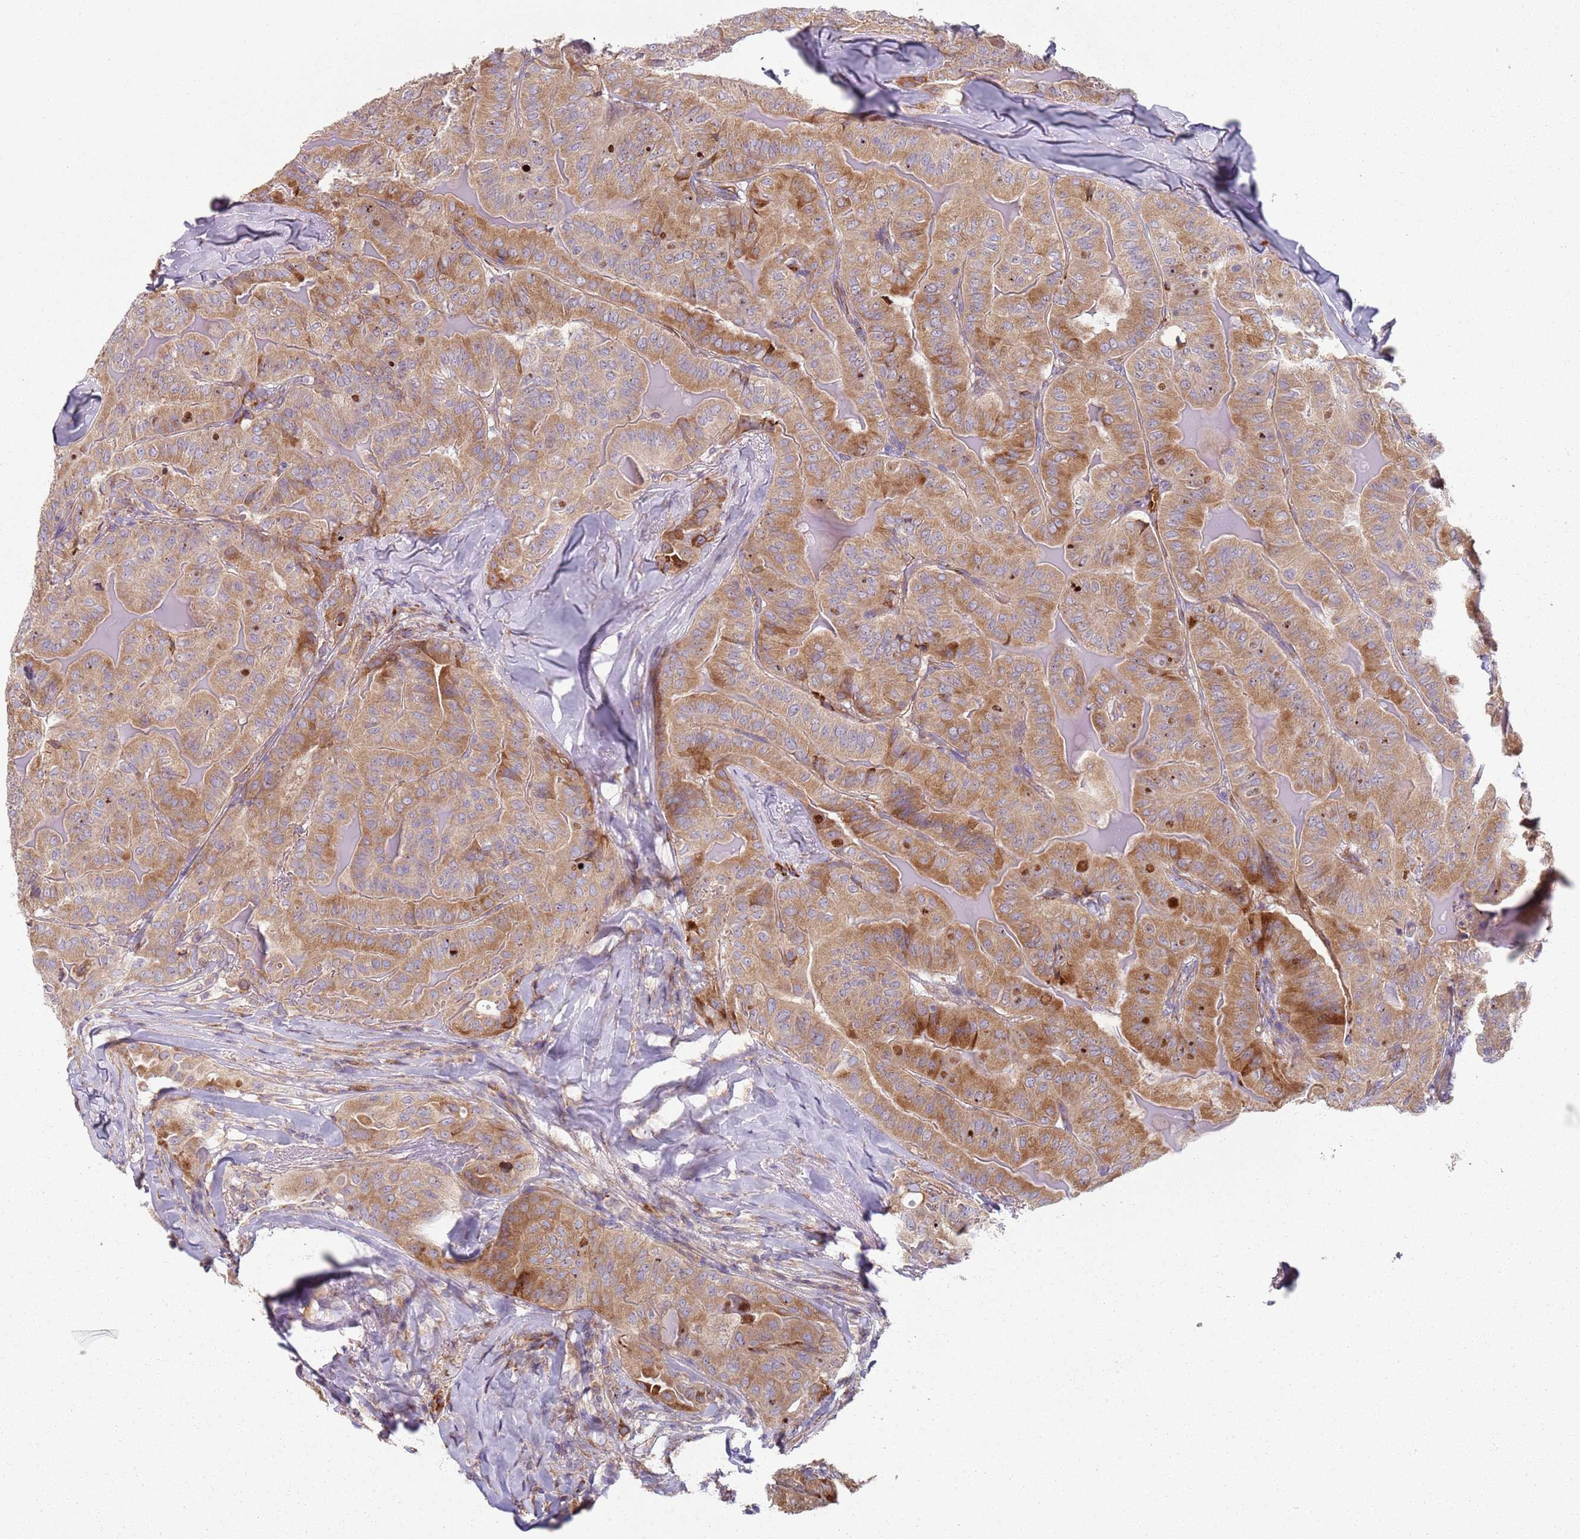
{"staining": {"intensity": "moderate", "quantity": ">75%", "location": "cytoplasmic/membranous"}, "tissue": "thyroid cancer", "cell_type": "Tumor cells", "image_type": "cancer", "snomed": [{"axis": "morphology", "description": "Papillary adenocarcinoma, NOS"}, {"axis": "topography", "description": "Thyroid gland"}], "caption": "Immunohistochemical staining of thyroid cancer (papillary adenocarcinoma) demonstrates moderate cytoplasmic/membranous protein positivity in about >75% of tumor cells.", "gene": "SPATA2", "patient": {"sex": "female", "age": 68}}